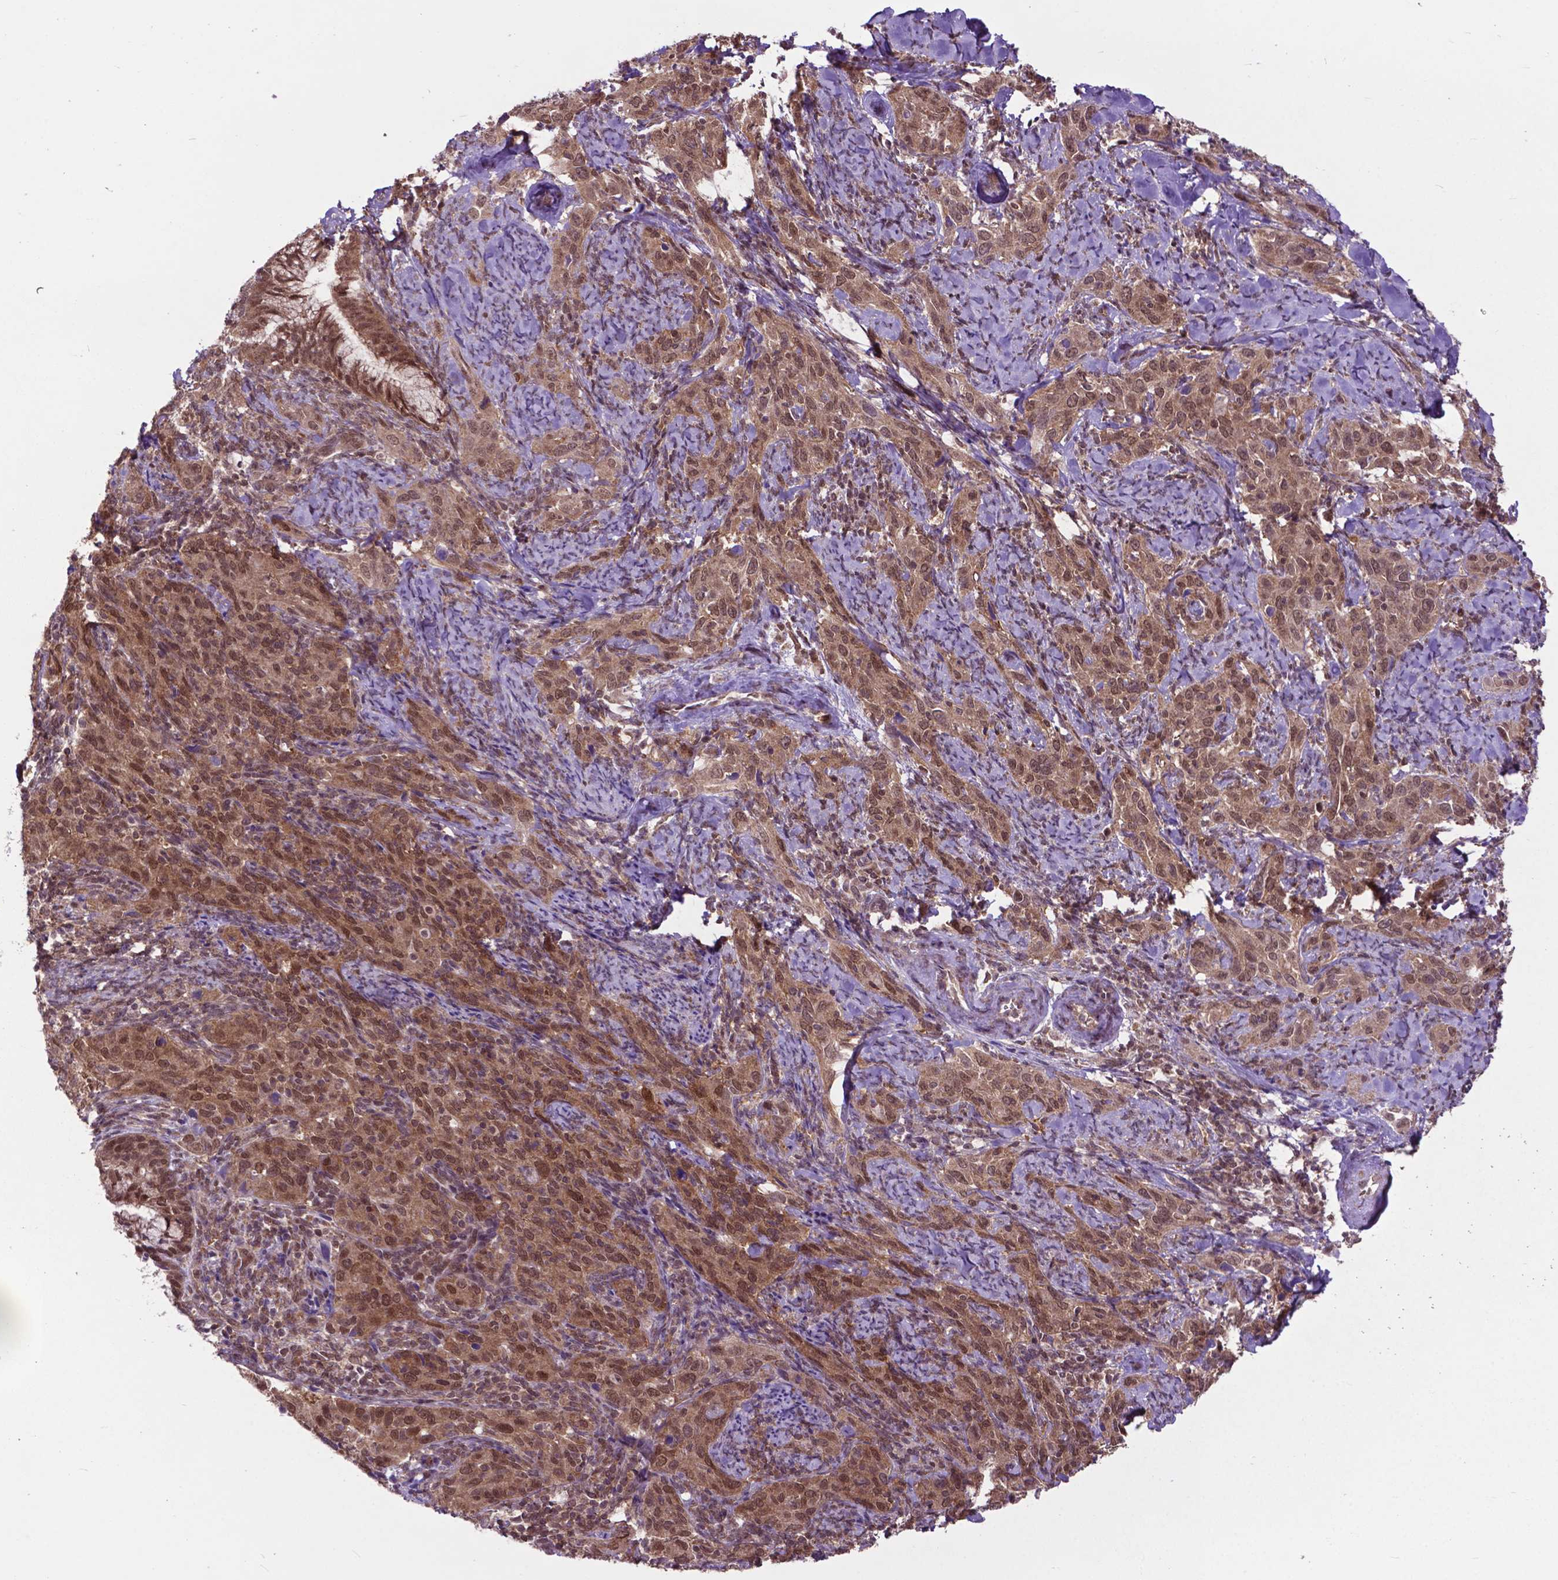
{"staining": {"intensity": "moderate", "quantity": ">75%", "location": "cytoplasmic/membranous,nuclear"}, "tissue": "cervical cancer", "cell_type": "Tumor cells", "image_type": "cancer", "snomed": [{"axis": "morphology", "description": "Squamous cell carcinoma, NOS"}, {"axis": "topography", "description": "Cervix"}], "caption": "Approximately >75% of tumor cells in human squamous cell carcinoma (cervical) reveal moderate cytoplasmic/membranous and nuclear protein staining as visualized by brown immunohistochemical staining.", "gene": "OTUB1", "patient": {"sex": "female", "age": 51}}